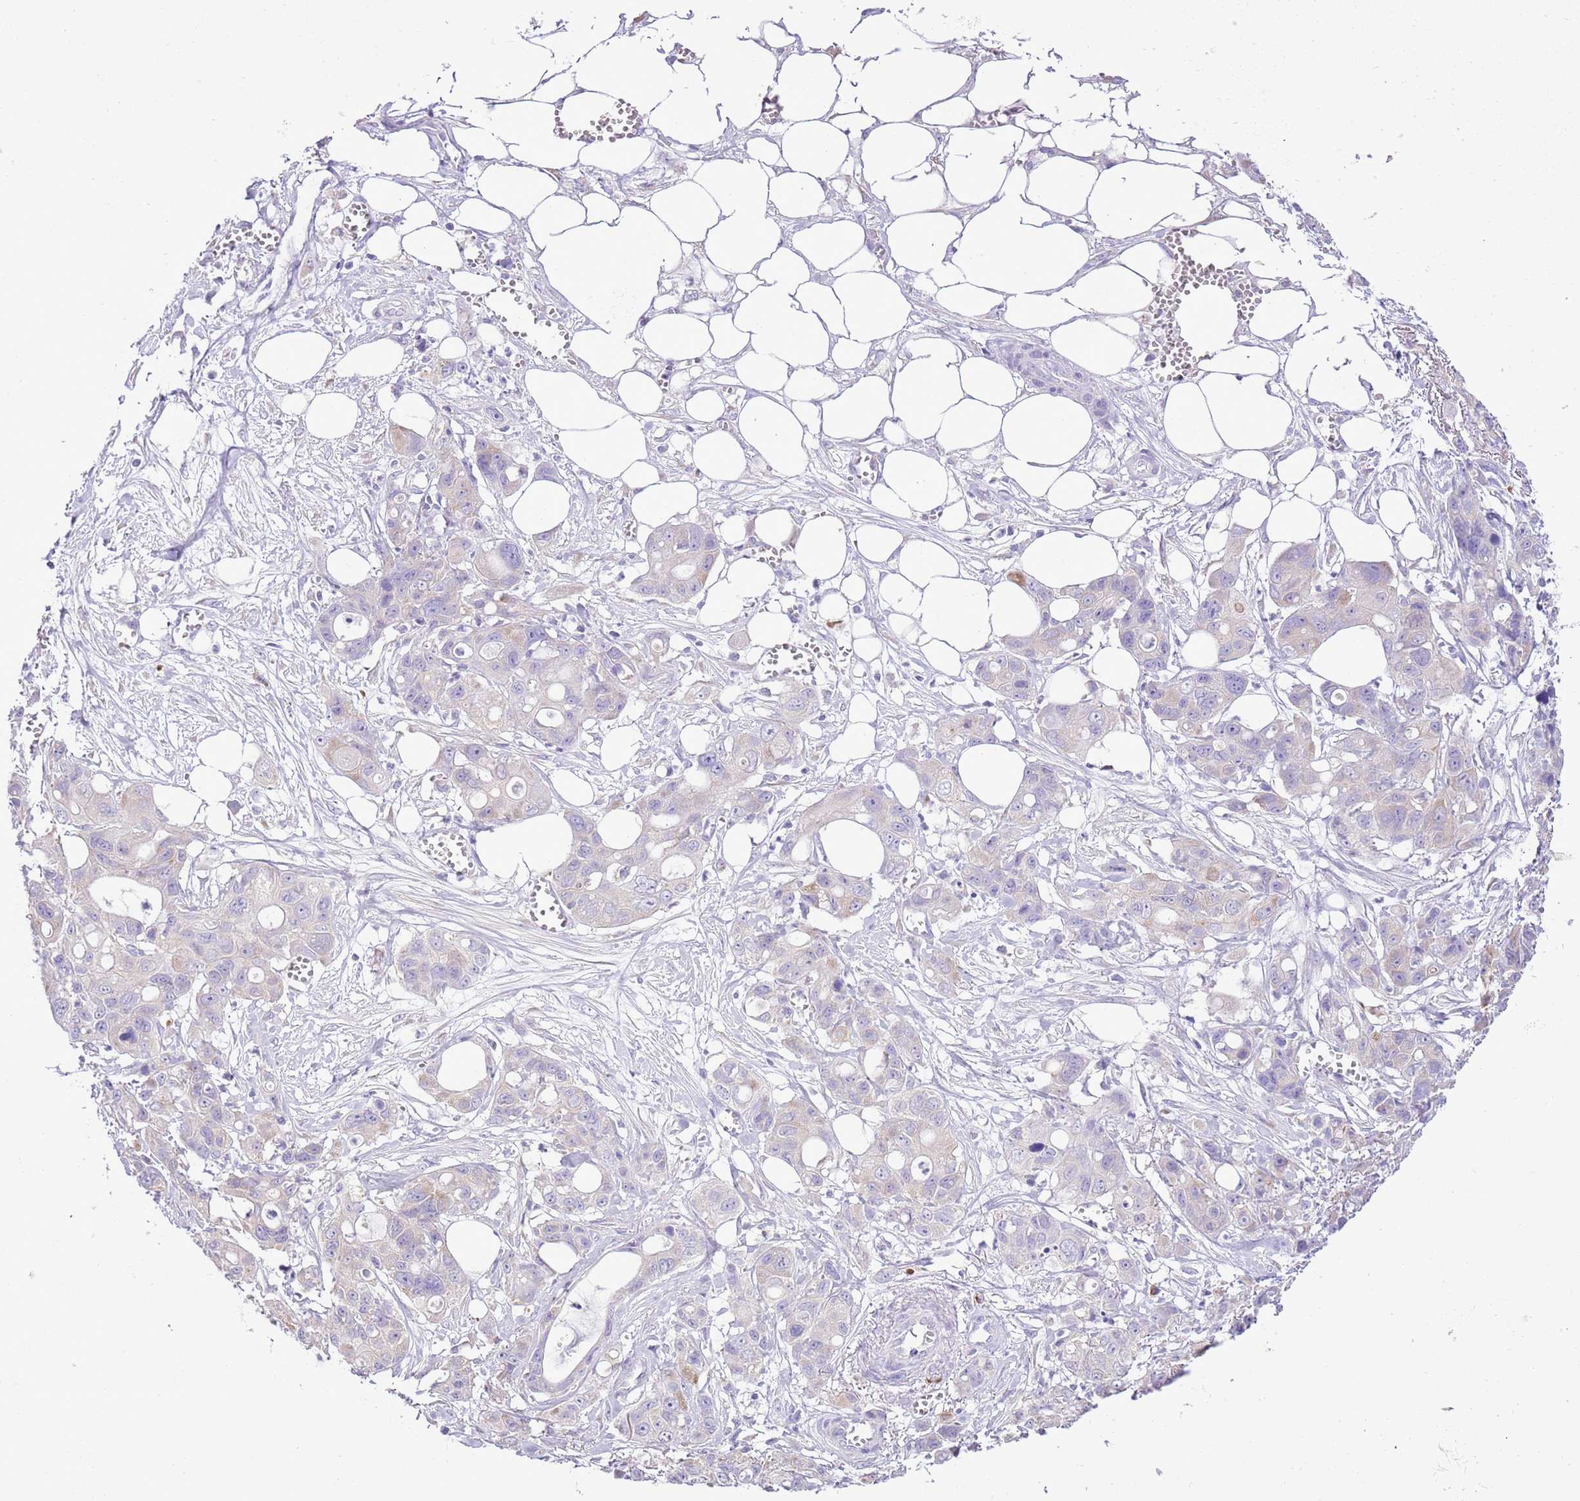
{"staining": {"intensity": "weak", "quantity": "<25%", "location": "cytoplasmic/membranous"}, "tissue": "ovarian cancer", "cell_type": "Tumor cells", "image_type": "cancer", "snomed": [{"axis": "morphology", "description": "Cystadenocarcinoma, mucinous, NOS"}, {"axis": "topography", "description": "Ovary"}], "caption": "High magnification brightfield microscopy of mucinous cystadenocarcinoma (ovarian) stained with DAB (brown) and counterstained with hematoxylin (blue): tumor cells show no significant positivity.", "gene": "AAR2", "patient": {"sex": "female", "age": 70}}